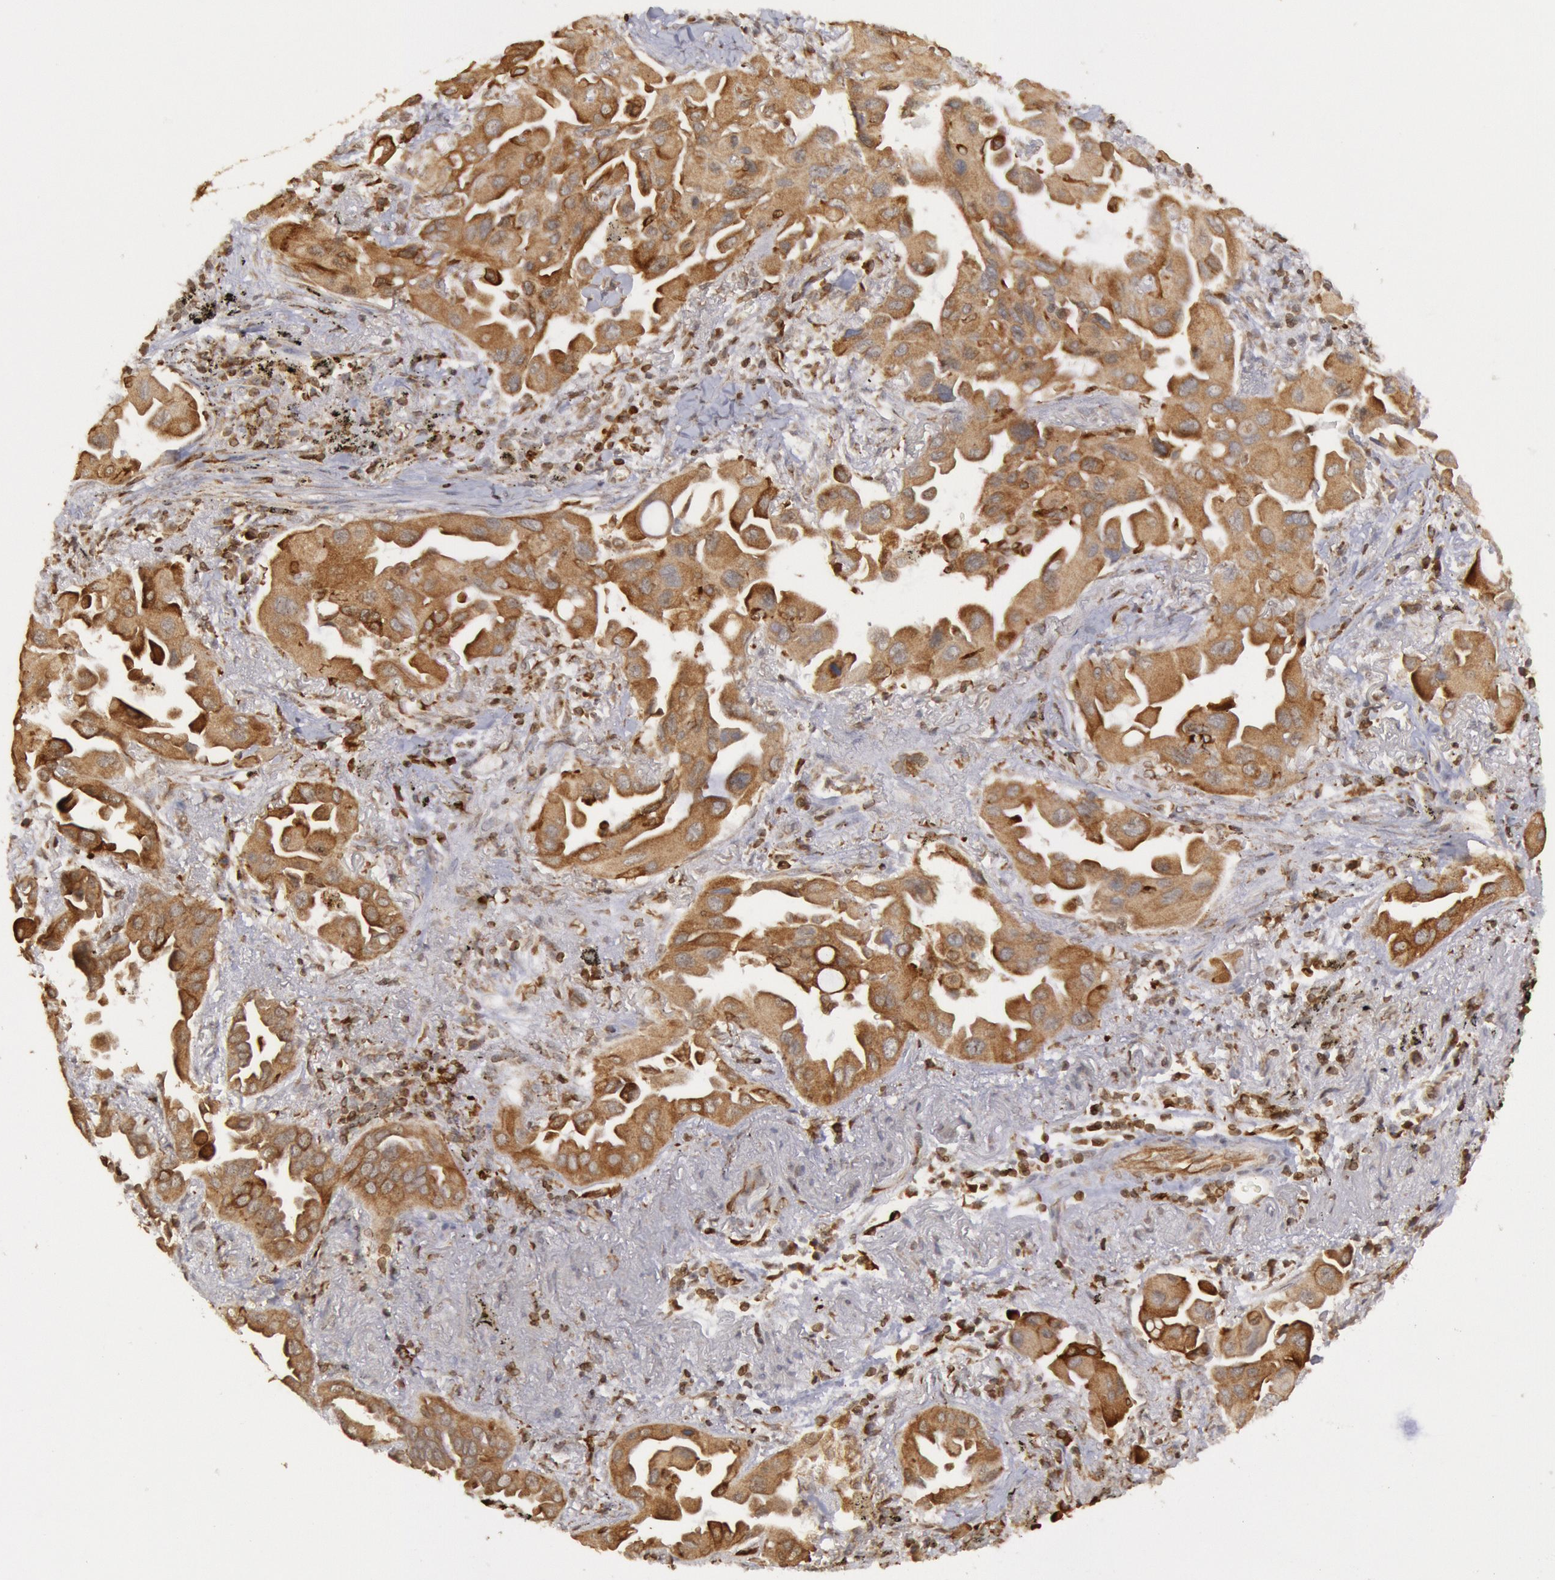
{"staining": {"intensity": "moderate", "quantity": ">75%", "location": "cytoplasmic/membranous"}, "tissue": "lung cancer", "cell_type": "Tumor cells", "image_type": "cancer", "snomed": [{"axis": "morphology", "description": "Adenocarcinoma, NOS"}, {"axis": "topography", "description": "Lung"}], "caption": "IHC staining of lung cancer, which displays medium levels of moderate cytoplasmic/membranous expression in about >75% of tumor cells indicating moderate cytoplasmic/membranous protein staining. The staining was performed using DAB (brown) for protein detection and nuclei were counterstained in hematoxylin (blue).", "gene": "TAP2", "patient": {"sex": "male", "age": 68}}